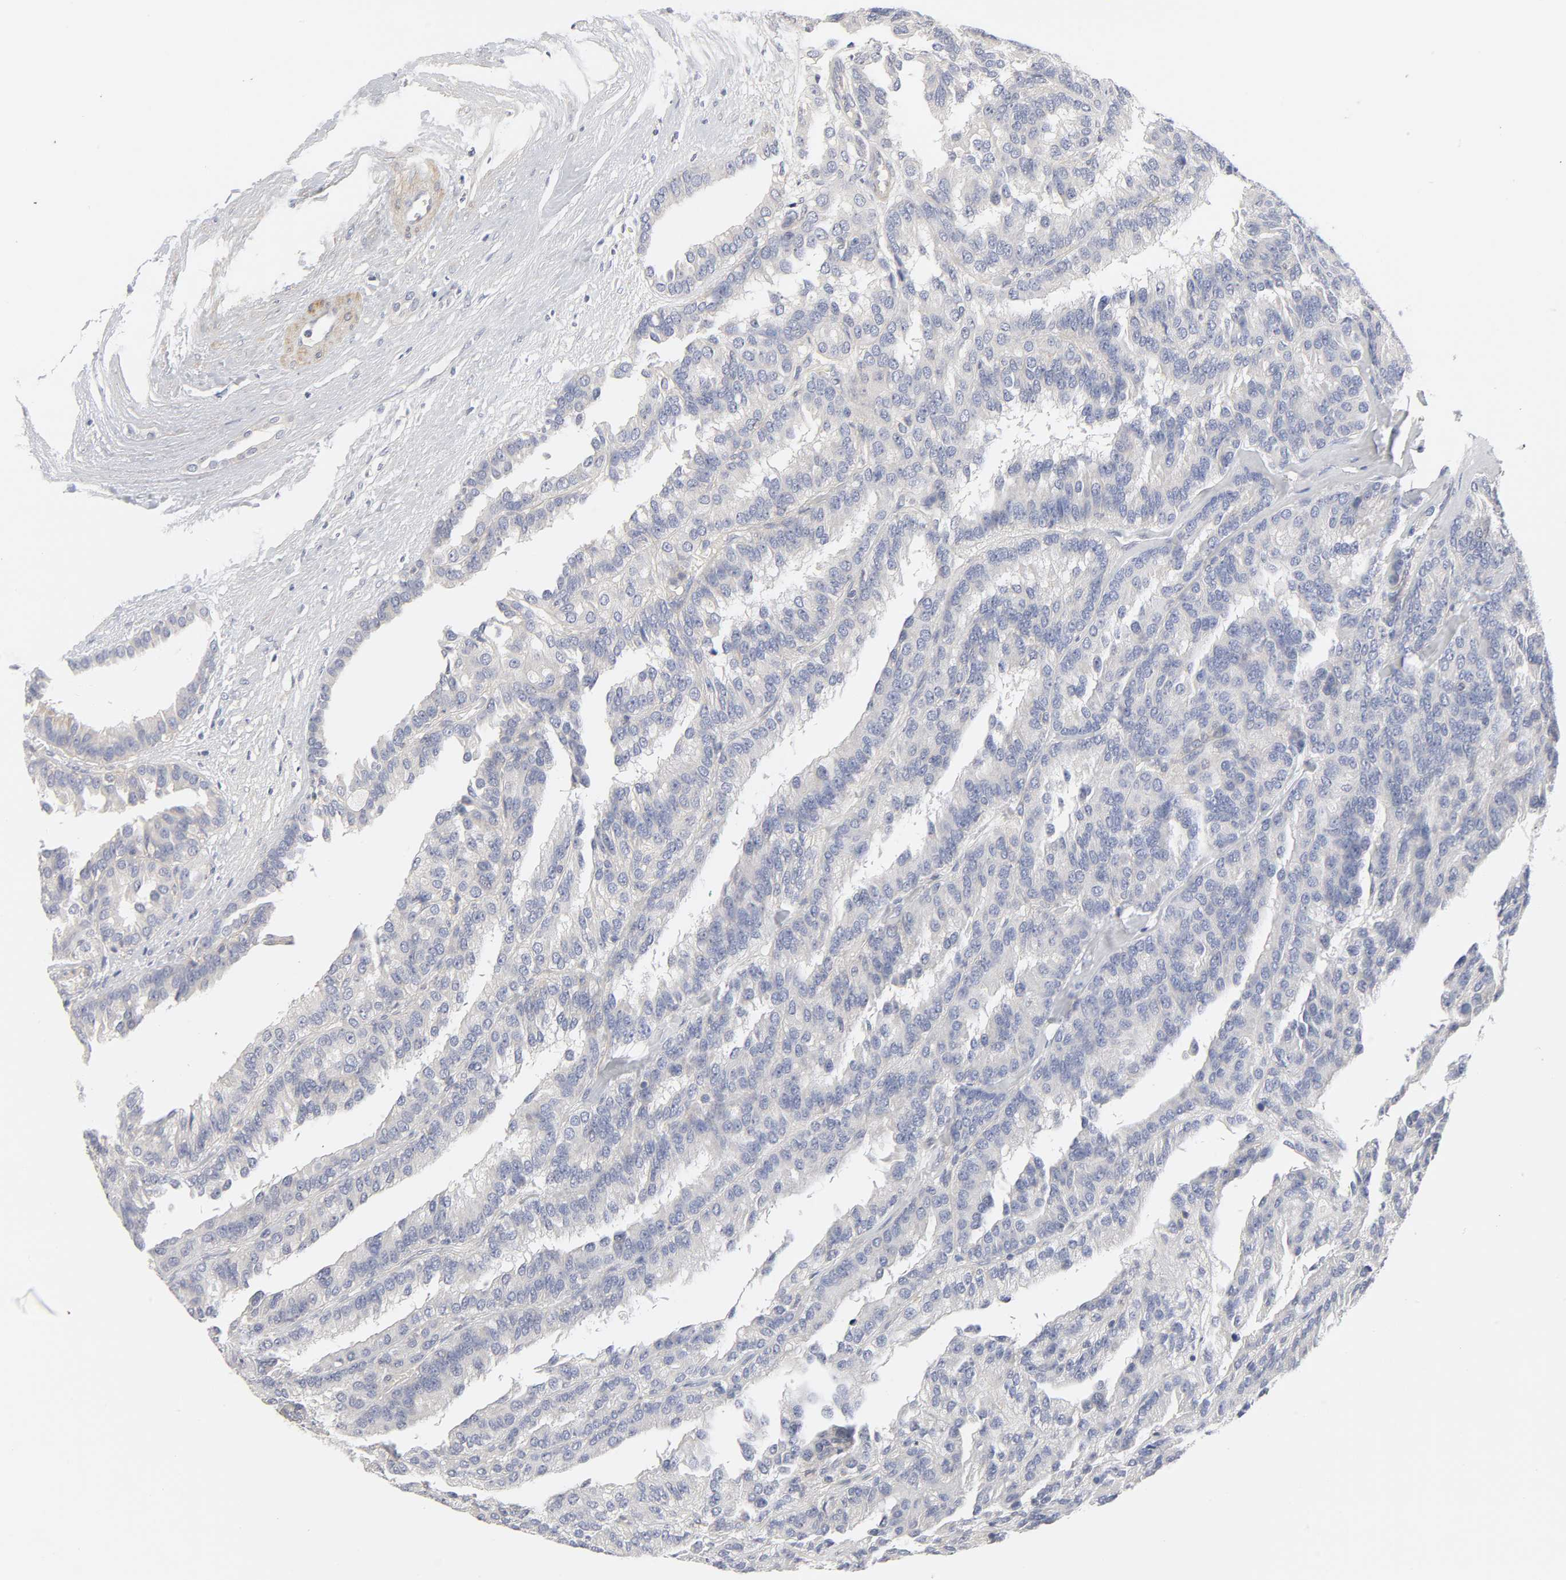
{"staining": {"intensity": "negative", "quantity": "none", "location": "none"}, "tissue": "renal cancer", "cell_type": "Tumor cells", "image_type": "cancer", "snomed": [{"axis": "morphology", "description": "Adenocarcinoma, NOS"}, {"axis": "topography", "description": "Kidney"}], "caption": "A high-resolution histopathology image shows immunohistochemistry (IHC) staining of adenocarcinoma (renal), which shows no significant expression in tumor cells.", "gene": "ROCK1", "patient": {"sex": "male", "age": 46}}